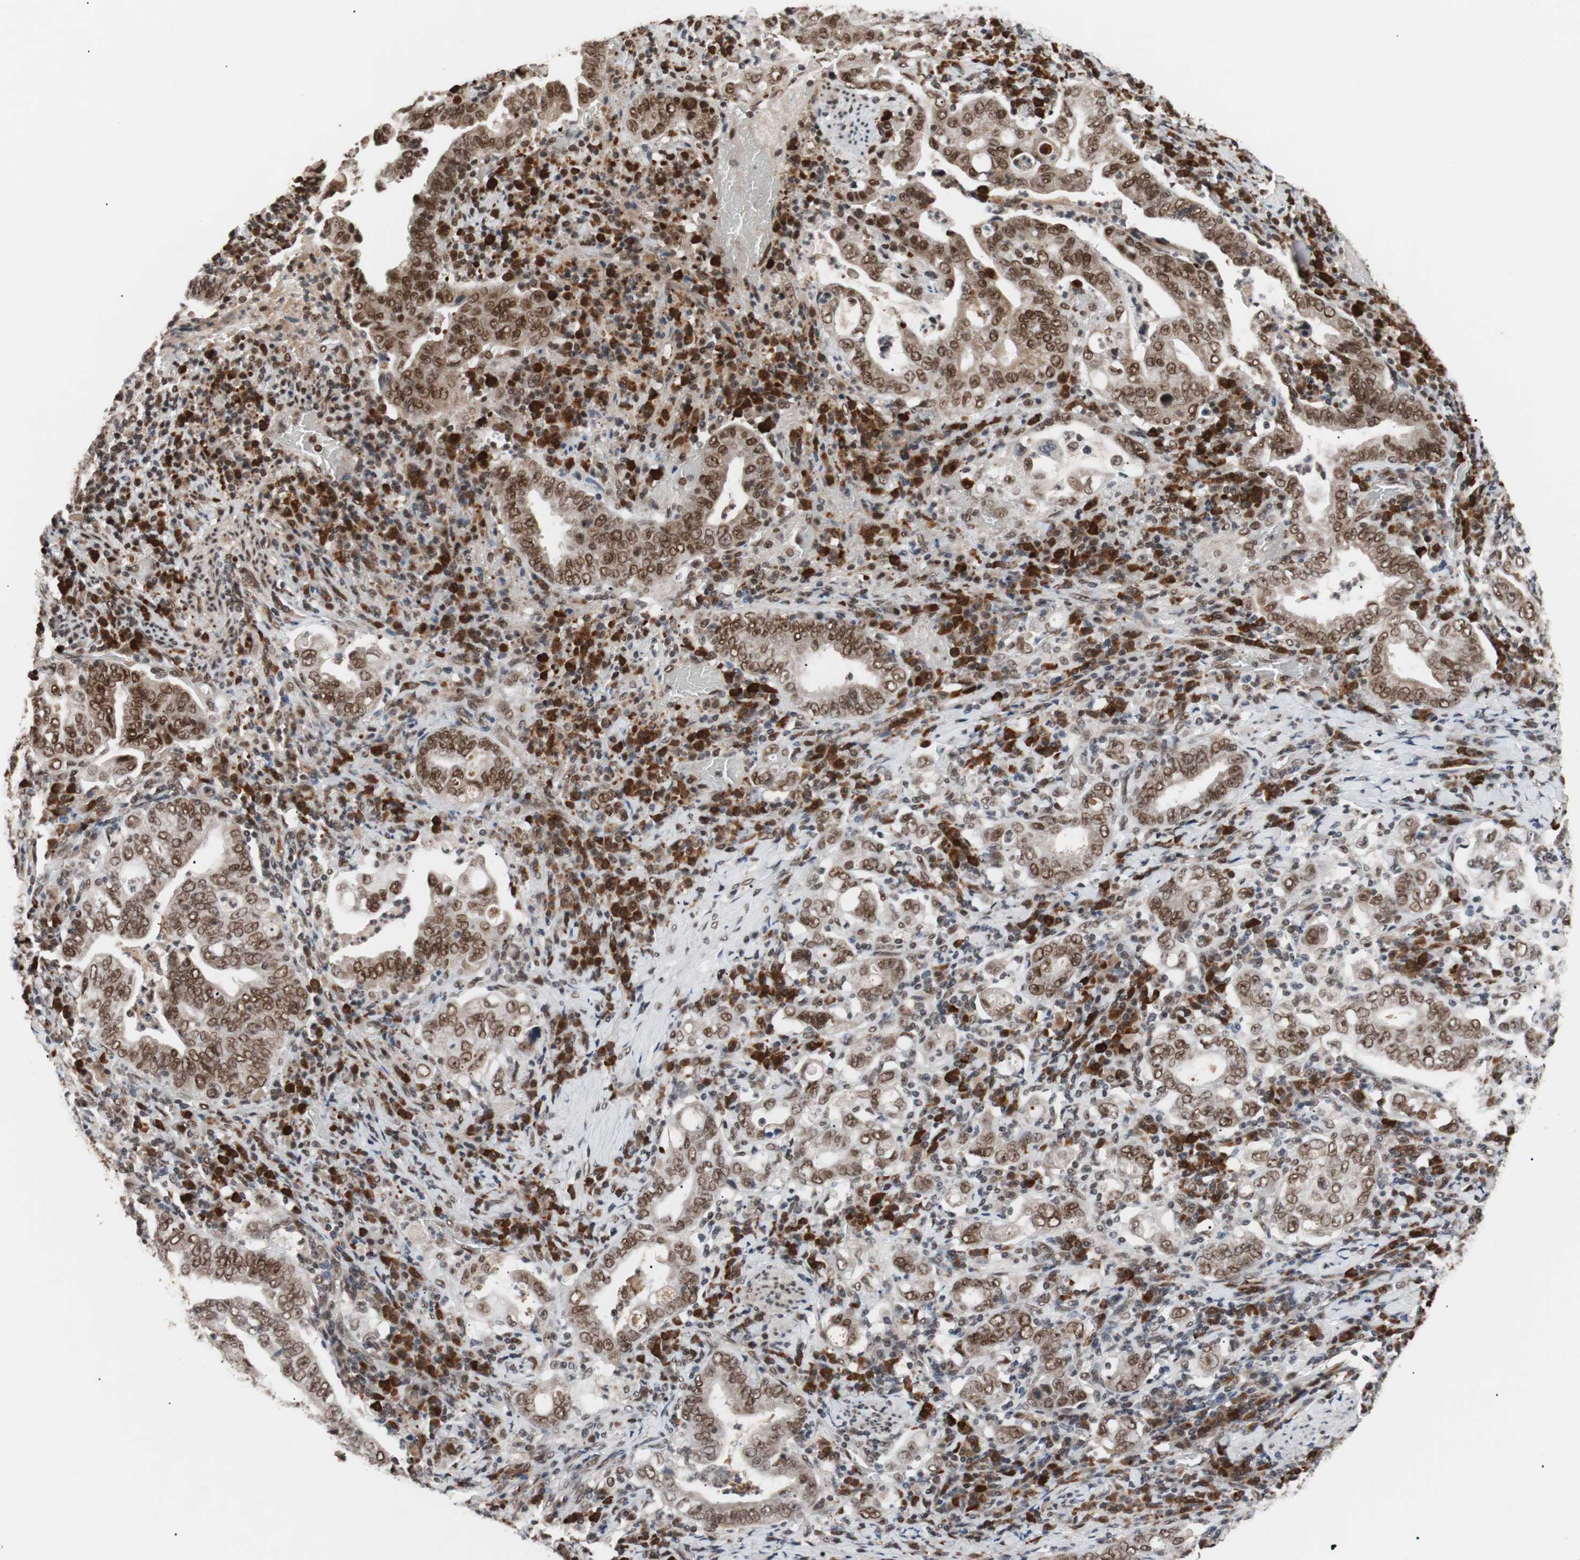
{"staining": {"intensity": "moderate", "quantity": ">75%", "location": "nuclear"}, "tissue": "stomach cancer", "cell_type": "Tumor cells", "image_type": "cancer", "snomed": [{"axis": "morphology", "description": "Normal tissue, NOS"}, {"axis": "morphology", "description": "Adenocarcinoma, NOS"}, {"axis": "topography", "description": "Esophagus"}, {"axis": "topography", "description": "Stomach, upper"}, {"axis": "topography", "description": "Peripheral nerve tissue"}], "caption": "This histopathology image shows stomach cancer stained with IHC to label a protein in brown. The nuclear of tumor cells show moderate positivity for the protein. Nuclei are counter-stained blue.", "gene": "CHAMP1", "patient": {"sex": "male", "age": 62}}